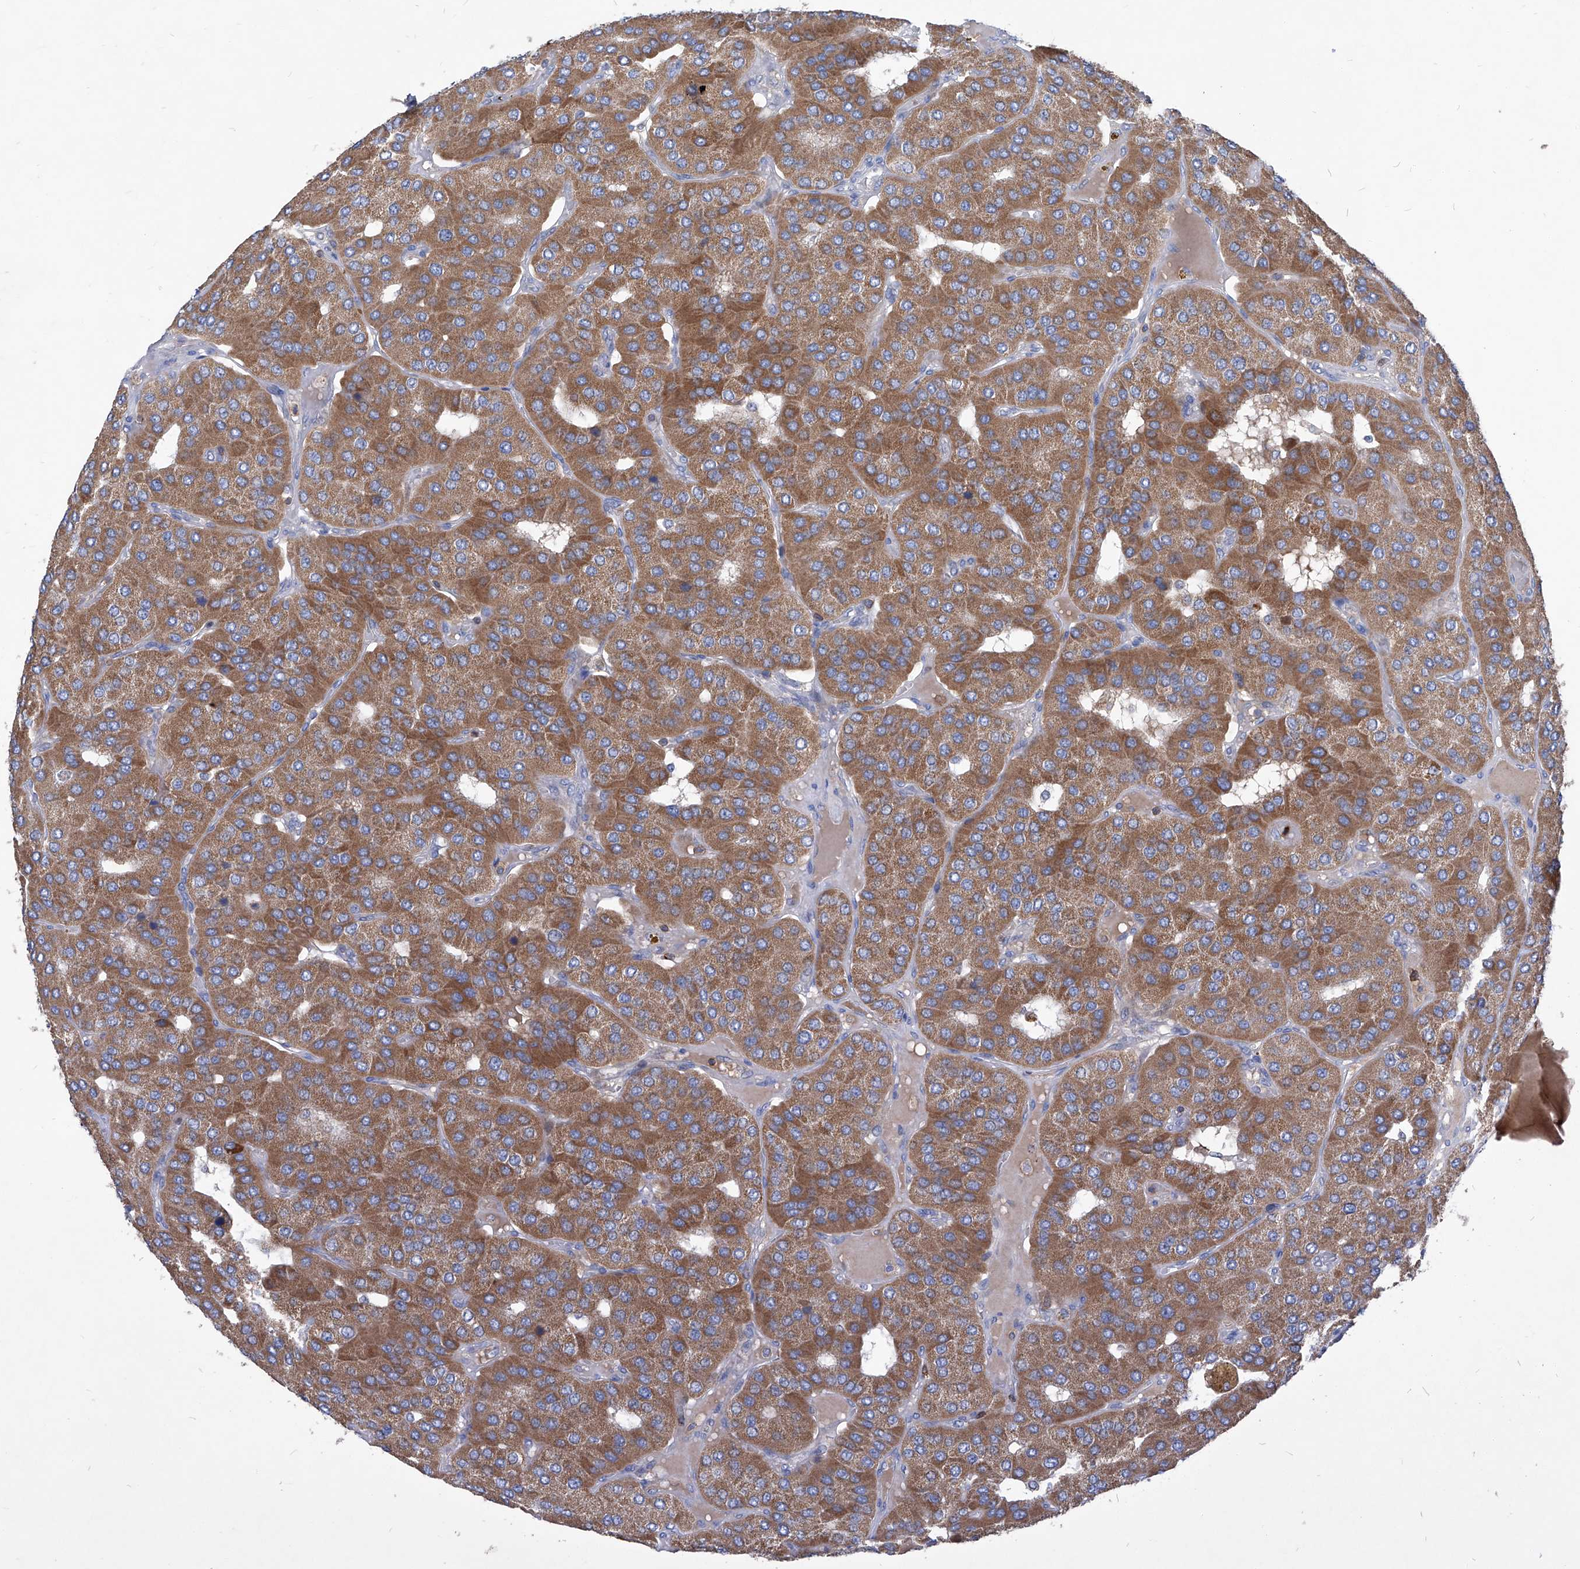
{"staining": {"intensity": "moderate", "quantity": ">75%", "location": "cytoplasmic/membranous"}, "tissue": "parathyroid gland", "cell_type": "Glandular cells", "image_type": "normal", "snomed": [{"axis": "morphology", "description": "Normal tissue, NOS"}, {"axis": "morphology", "description": "Adenoma, NOS"}, {"axis": "topography", "description": "Parathyroid gland"}], "caption": "A photomicrograph of parathyroid gland stained for a protein shows moderate cytoplasmic/membranous brown staining in glandular cells. Nuclei are stained in blue.", "gene": "EPHA8", "patient": {"sex": "female", "age": 86}}